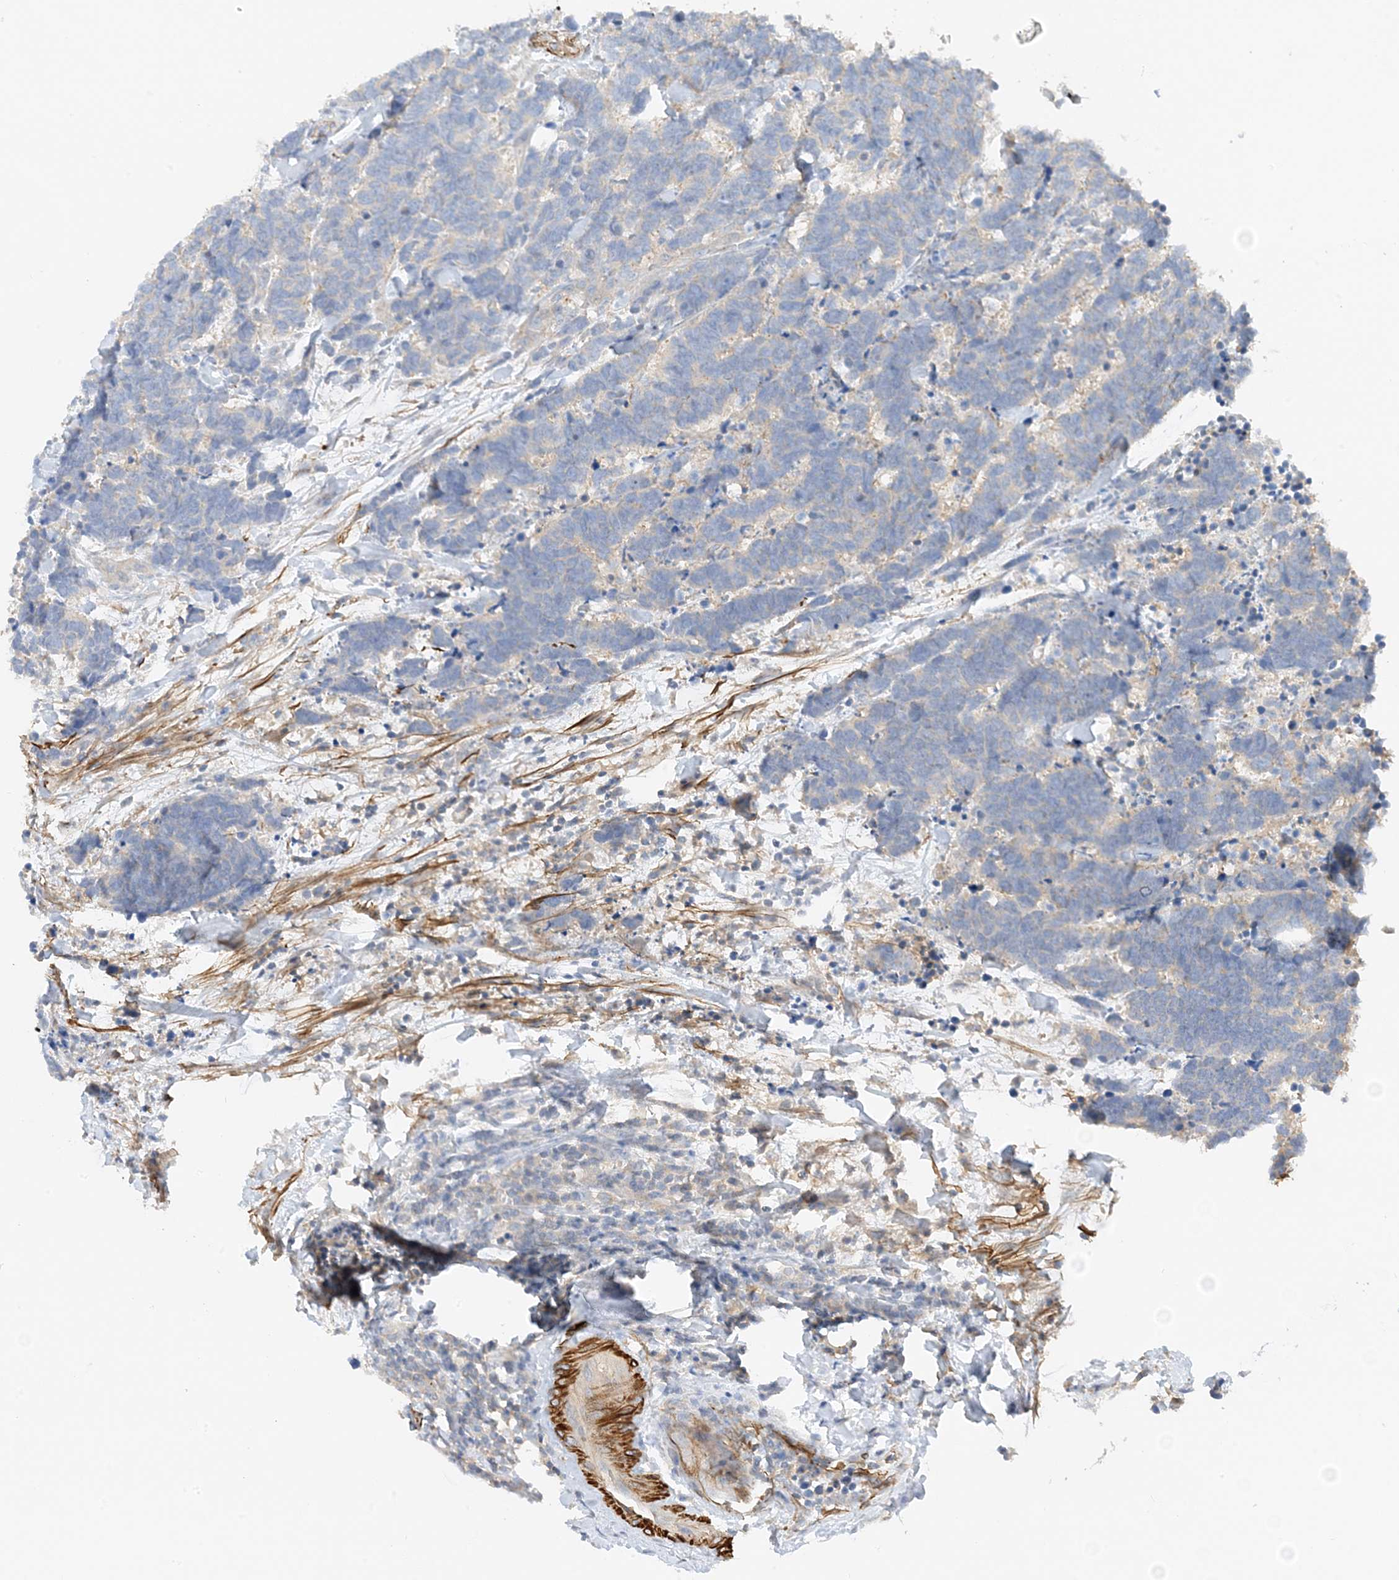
{"staining": {"intensity": "negative", "quantity": "none", "location": "none"}, "tissue": "carcinoid", "cell_type": "Tumor cells", "image_type": "cancer", "snomed": [{"axis": "morphology", "description": "Carcinoma, NOS"}, {"axis": "morphology", "description": "Carcinoid, malignant, NOS"}, {"axis": "topography", "description": "Urinary bladder"}], "caption": "High power microscopy histopathology image of an immunohistochemistry (IHC) photomicrograph of carcinoma, revealing no significant expression in tumor cells.", "gene": "KIFBP", "patient": {"sex": "male", "age": 57}}